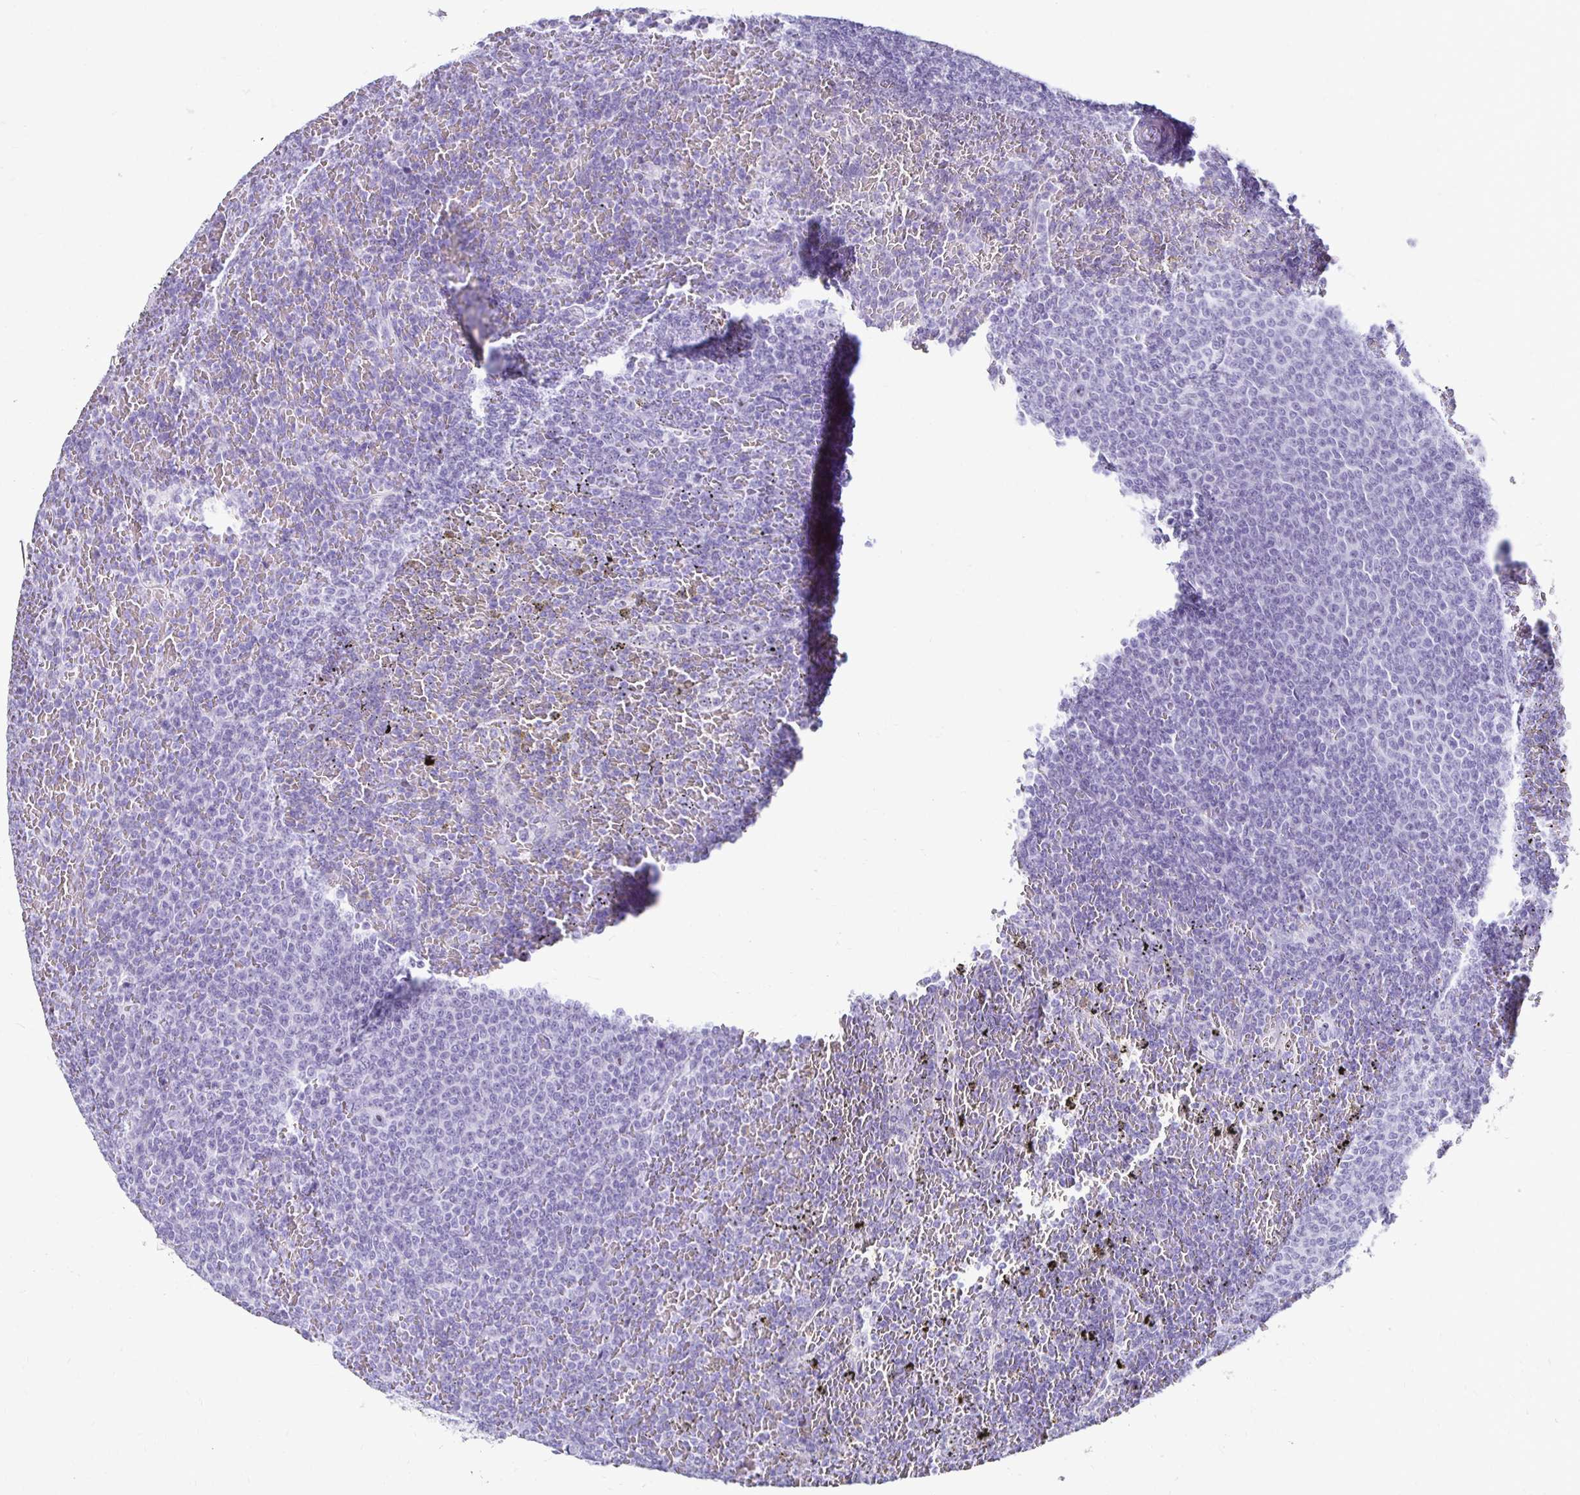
{"staining": {"intensity": "negative", "quantity": "none", "location": "none"}, "tissue": "lymphoma", "cell_type": "Tumor cells", "image_type": "cancer", "snomed": [{"axis": "morphology", "description": "Malignant lymphoma, non-Hodgkin's type, Low grade"}, {"axis": "topography", "description": "Spleen"}], "caption": "There is no significant positivity in tumor cells of low-grade malignant lymphoma, non-Hodgkin's type. (Brightfield microscopy of DAB immunohistochemistry (IHC) at high magnification).", "gene": "CST6", "patient": {"sex": "female", "age": 77}}